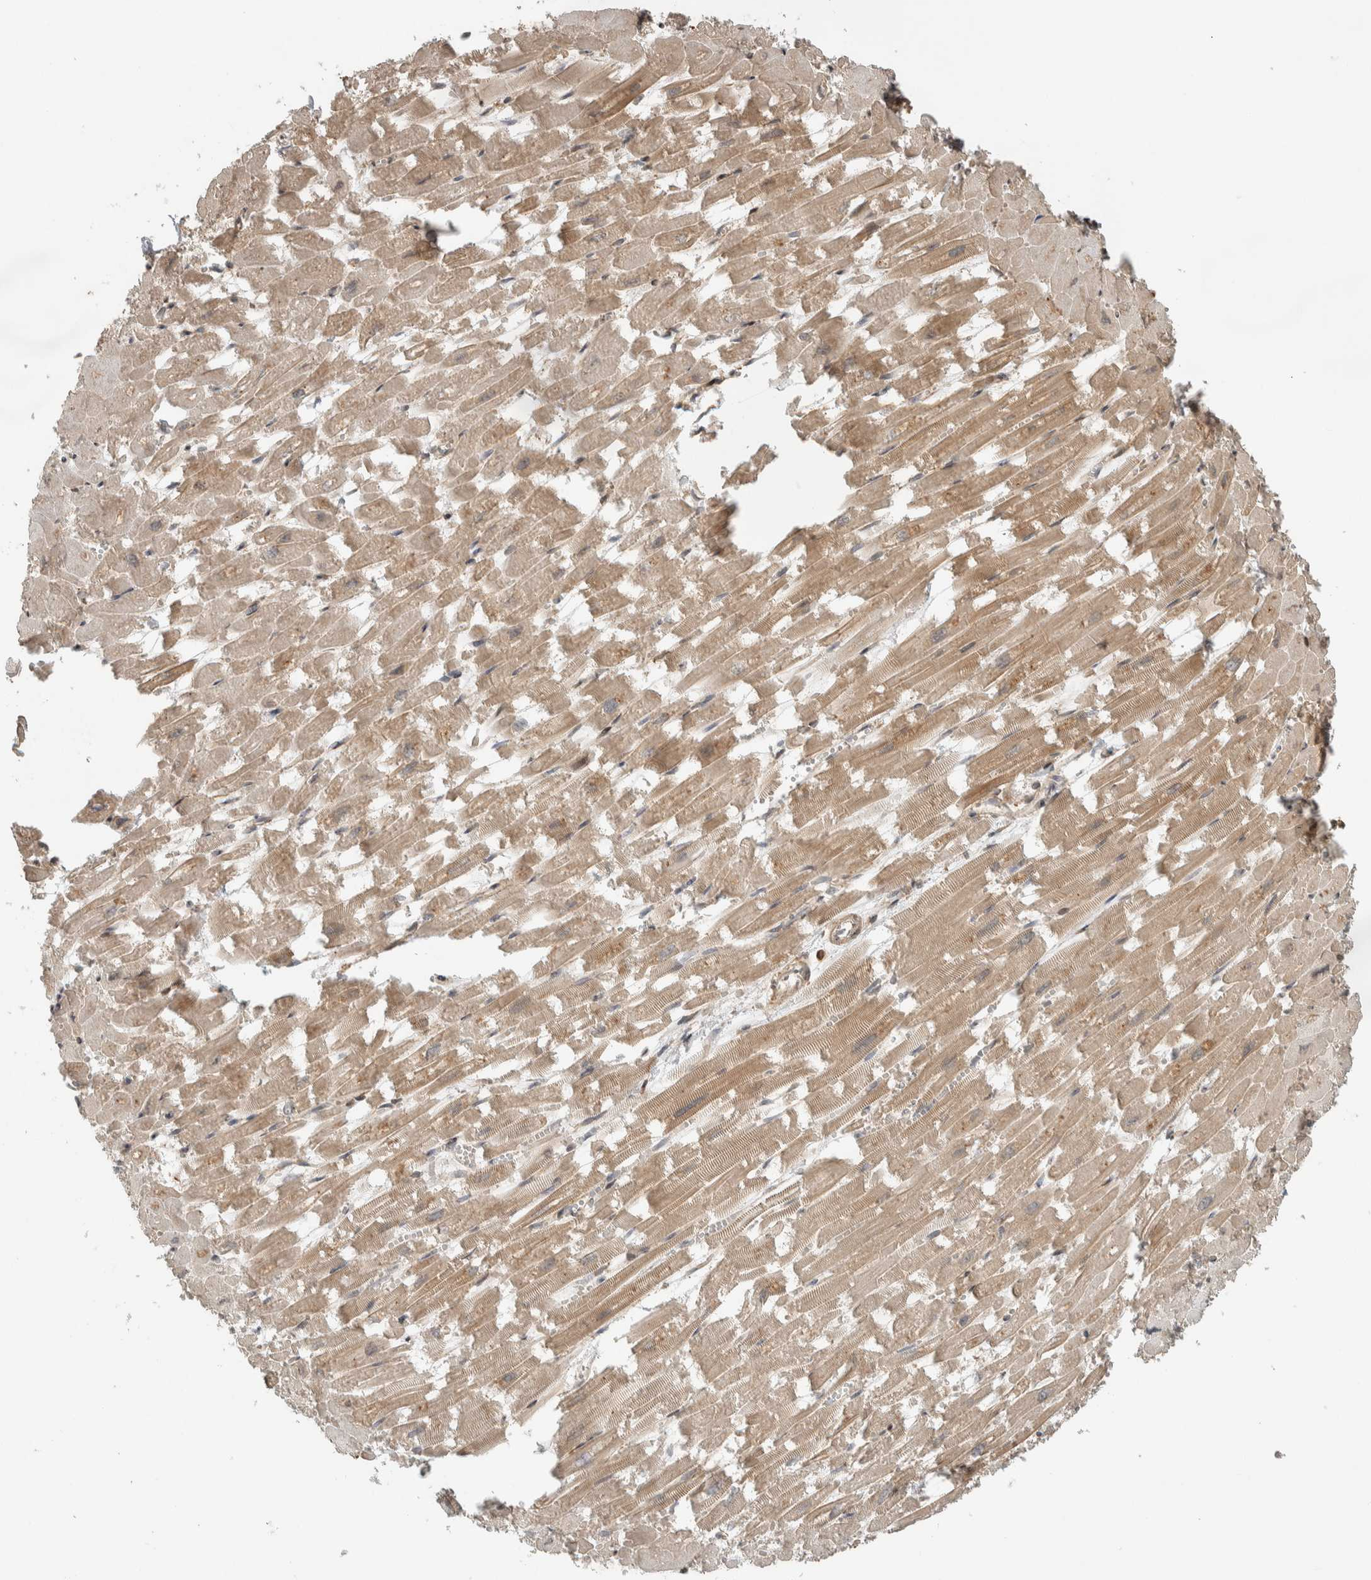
{"staining": {"intensity": "moderate", "quantity": ">75%", "location": "cytoplasmic/membranous"}, "tissue": "heart muscle", "cell_type": "Cardiomyocytes", "image_type": "normal", "snomed": [{"axis": "morphology", "description": "Normal tissue, NOS"}, {"axis": "topography", "description": "Heart"}], "caption": "Approximately >75% of cardiomyocytes in normal human heart muscle exhibit moderate cytoplasmic/membranous protein staining as visualized by brown immunohistochemical staining.", "gene": "CNTROB", "patient": {"sex": "male", "age": 54}}